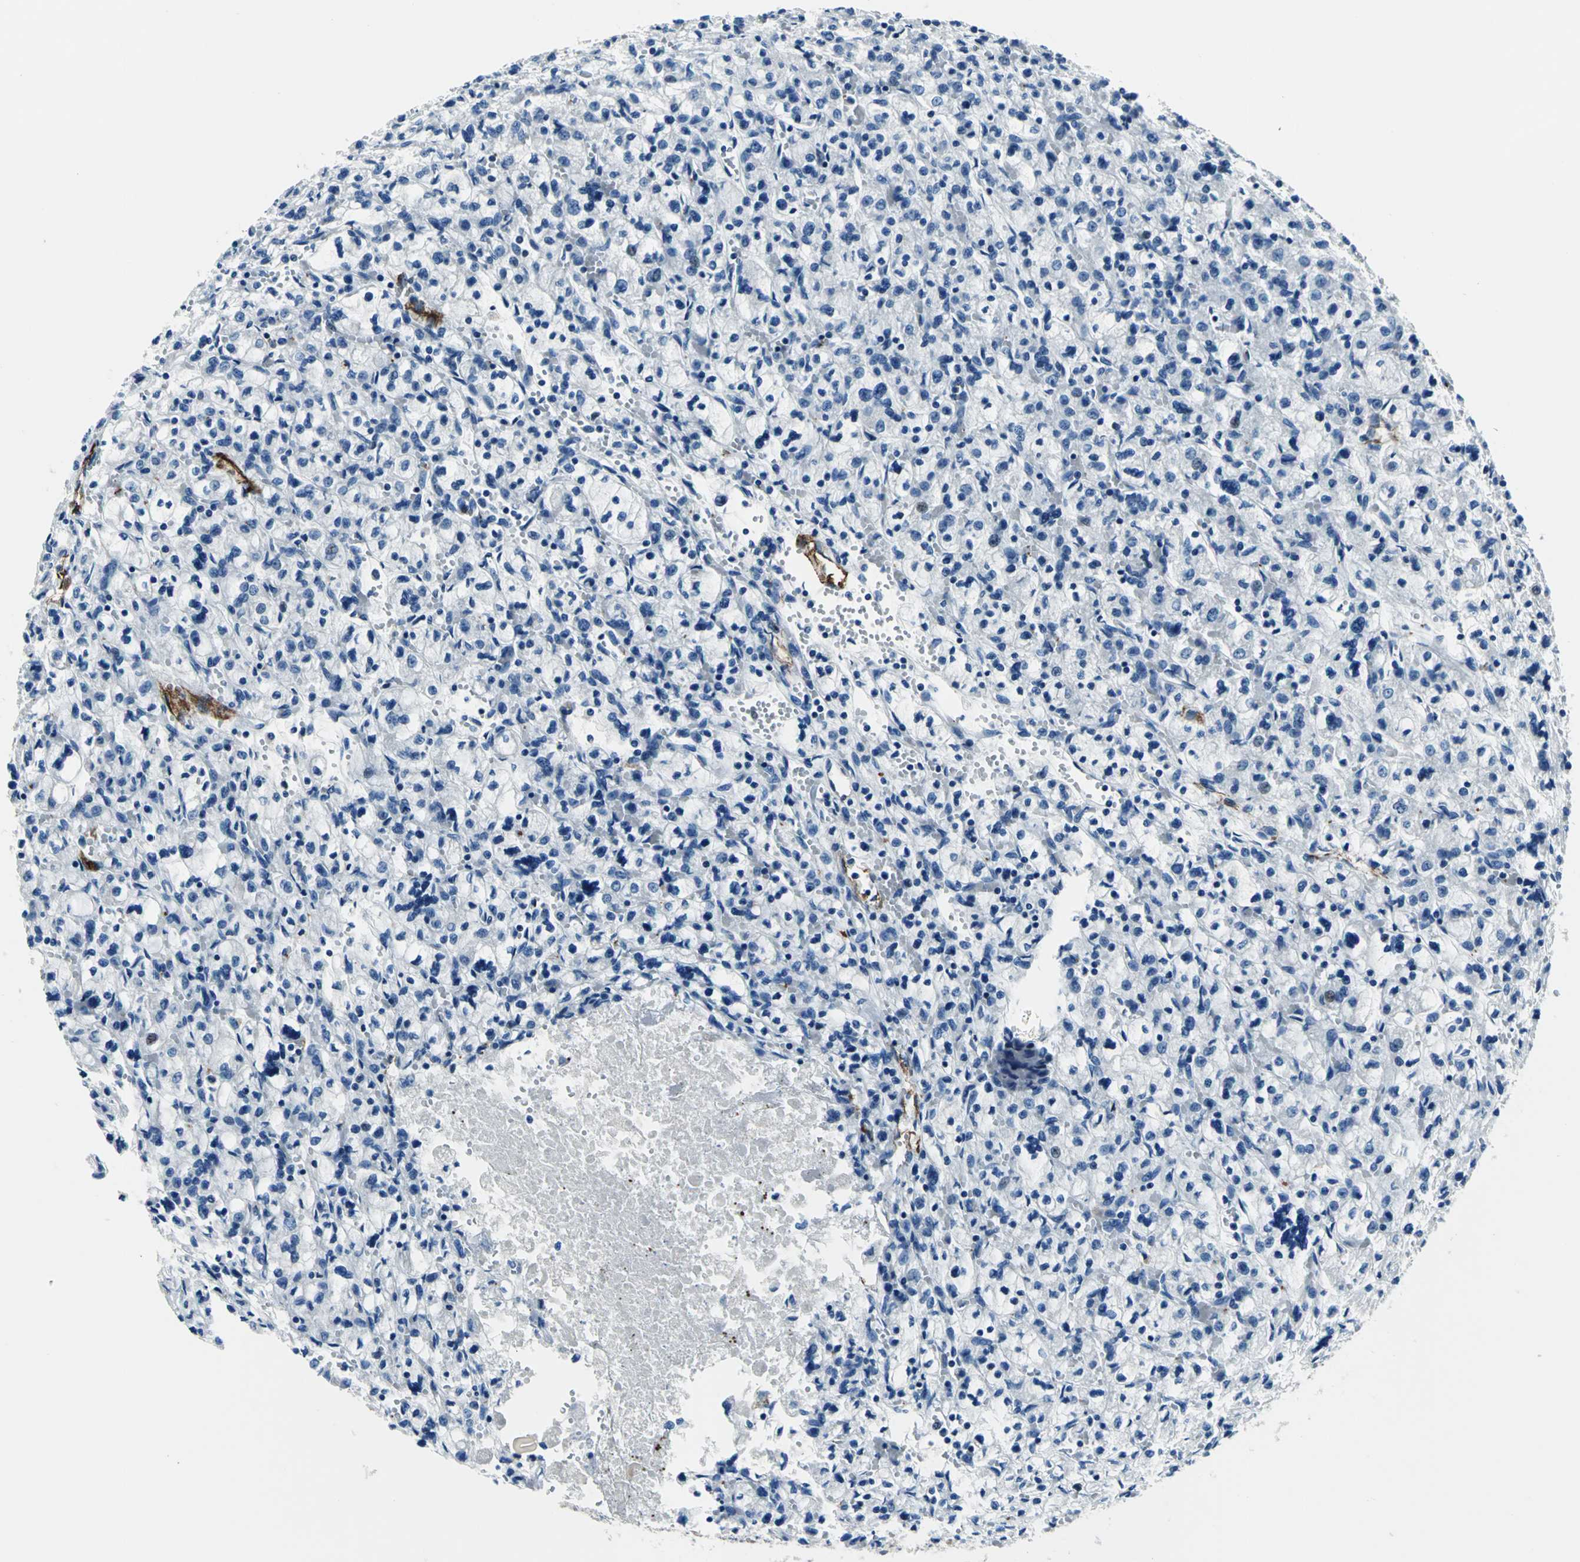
{"staining": {"intensity": "negative", "quantity": "none", "location": "none"}, "tissue": "renal cancer", "cell_type": "Tumor cells", "image_type": "cancer", "snomed": [{"axis": "morphology", "description": "Adenocarcinoma, NOS"}, {"axis": "topography", "description": "Kidney"}], "caption": "Human adenocarcinoma (renal) stained for a protein using immunohistochemistry (IHC) demonstrates no expression in tumor cells.", "gene": "SELP", "patient": {"sex": "female", "age": 83}}